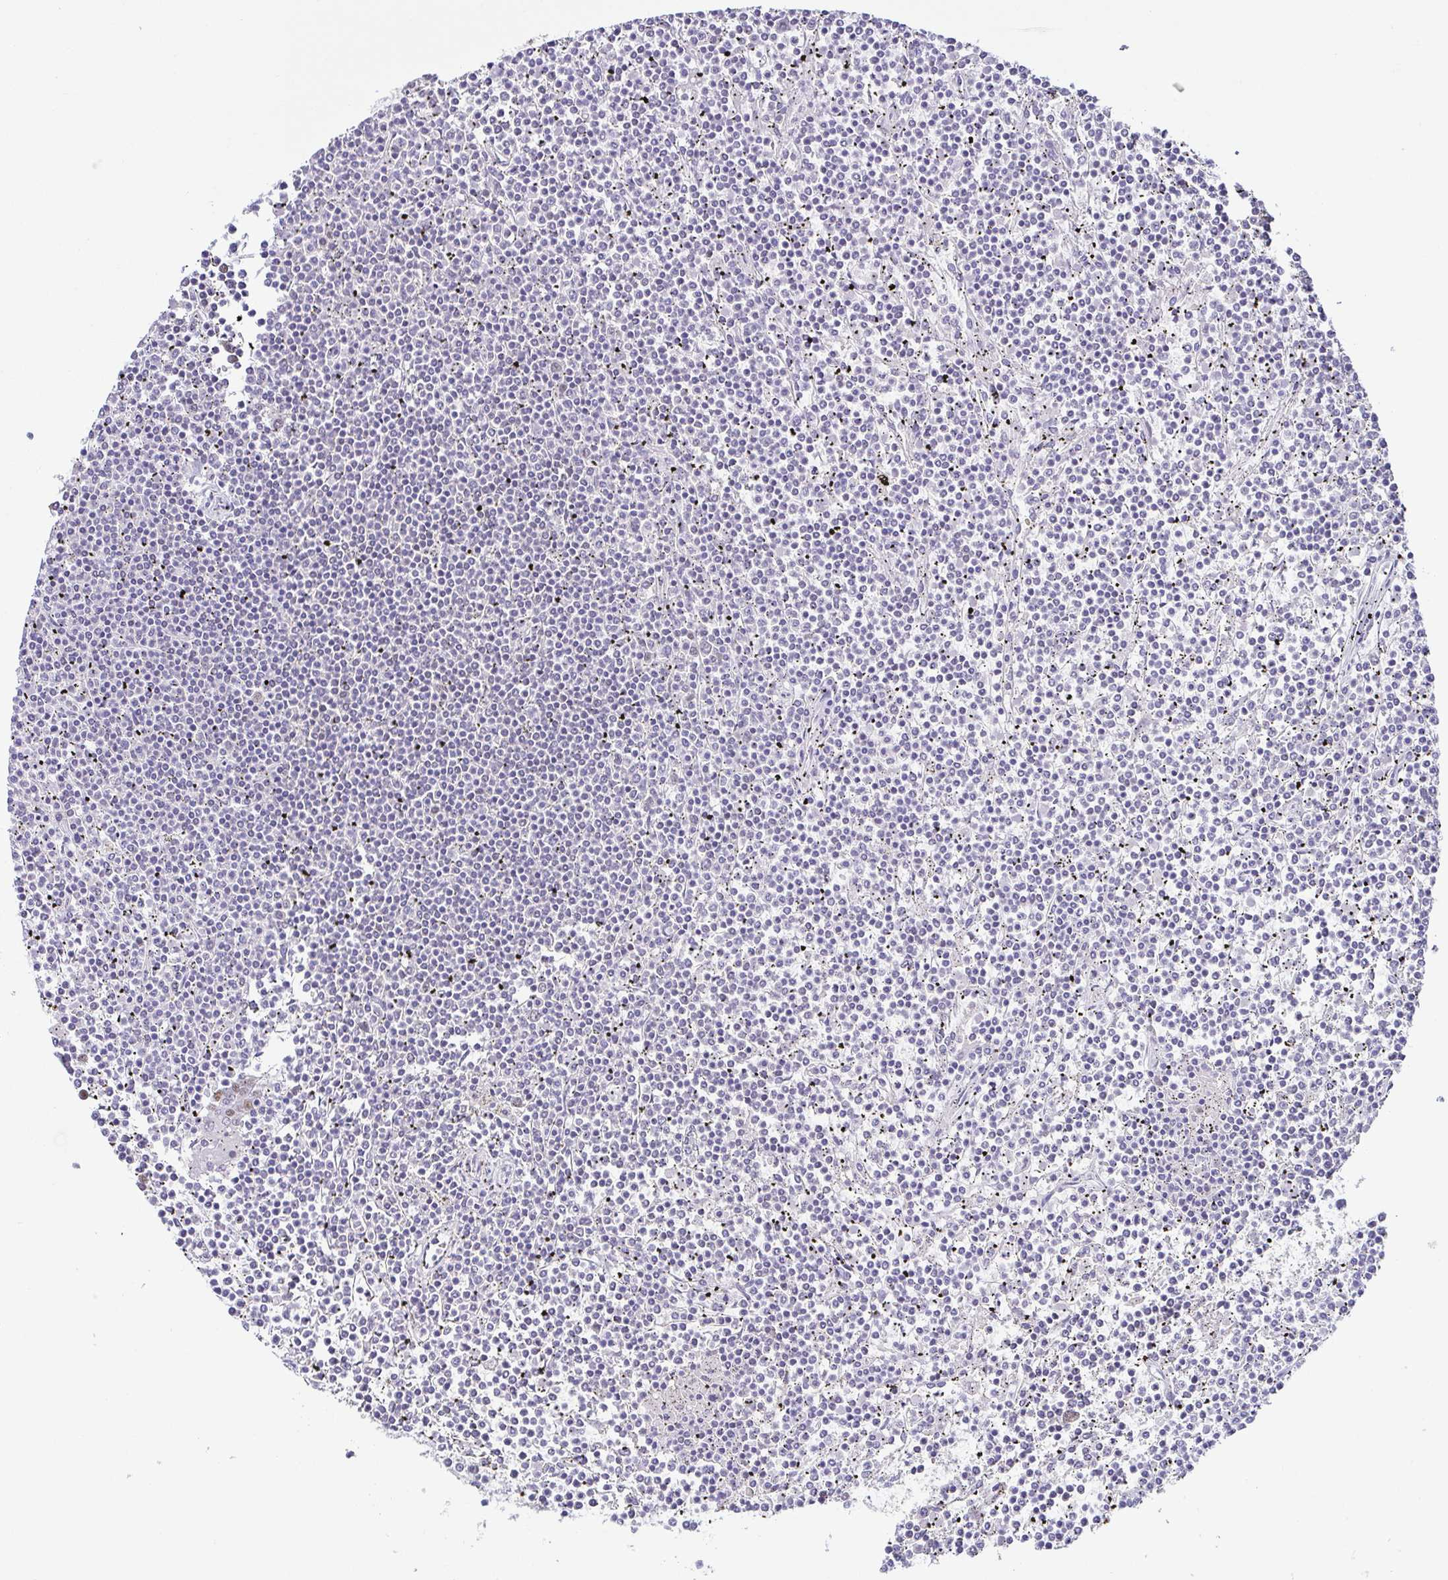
{"staining": {"intensity": "negative", "quantity": "none", "location": "none"}, "tissue": "lymphoma", "cell_type": "Tumor cells", "image_type": "cancer", "snomed": [{"axis": "morphology", "description": "Malignant lymphoma, non-Hodgkin's type, Low grade"}, {"axis": "topography", "description": "Spleen"}], "caption": "Immunohistochemistry histopathology image of neoplastic tissue: low-grade malignant lymphoma, non-Hodgkin's type stained with DAB (3,3'-diaminobenzidine) shows no significant protein positivity in tumor cells.", "gene": "TCF3", "patient": {"sex": "female", "age": 19}}